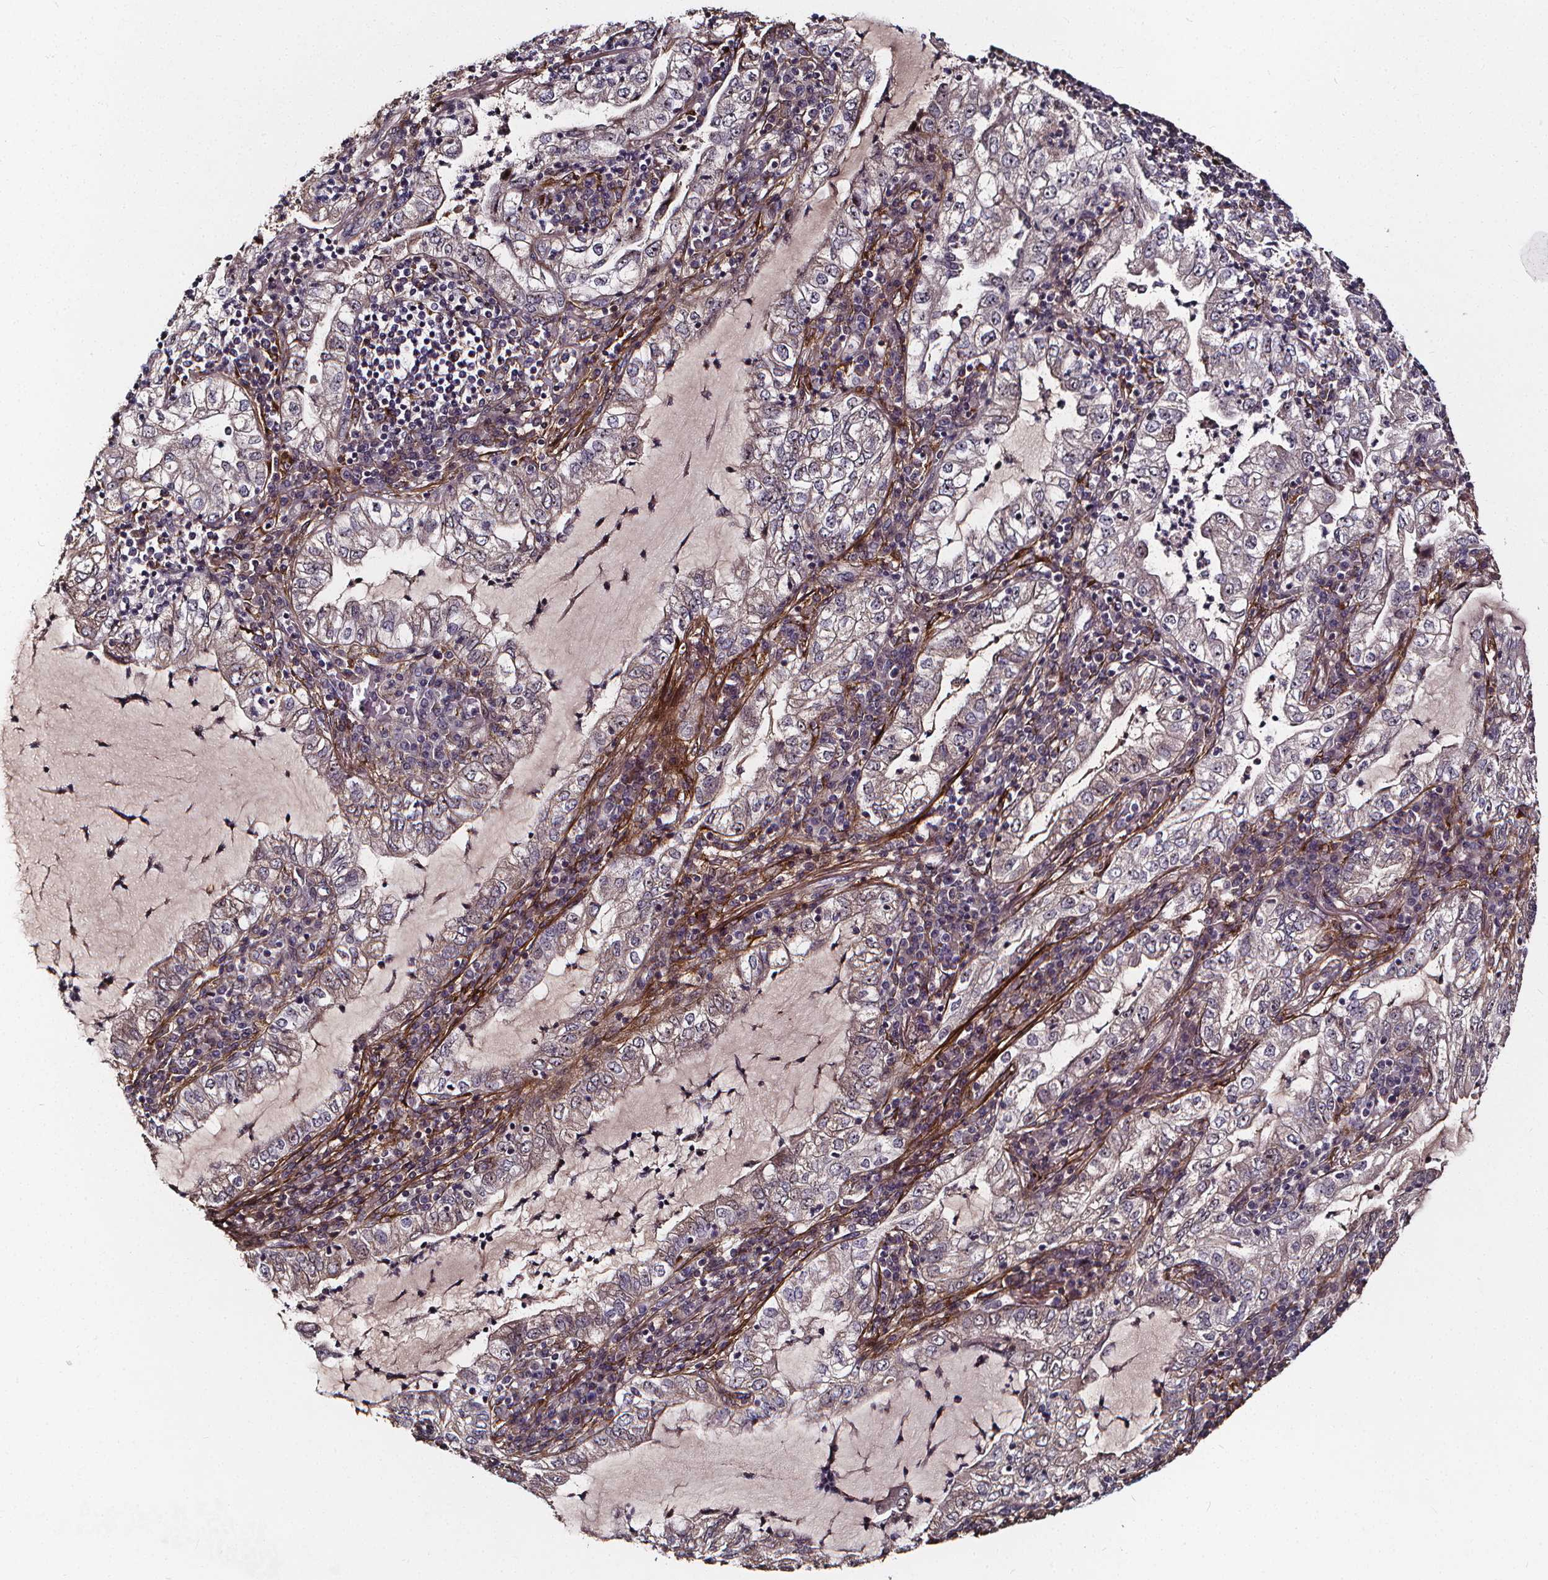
{"staining": {"intensity": "negative", "quantity": "none", "location": "none"}, "tissue": "lung cancer", "cell_type": "Tumor cells", "image_type": "cancer", "snomed": [{"axis": "morphology", "description": "Adenocarcinoma, NOS"}, {"axis": "topography", "description": "Lung"}], "caption": "Lung cancer (adenocarcinoma) was stained to show a protein in brown. There is no significant expression in tumor cells.", "gene": "AEBP1", "patient": {"sex": "female", "age": 73}}